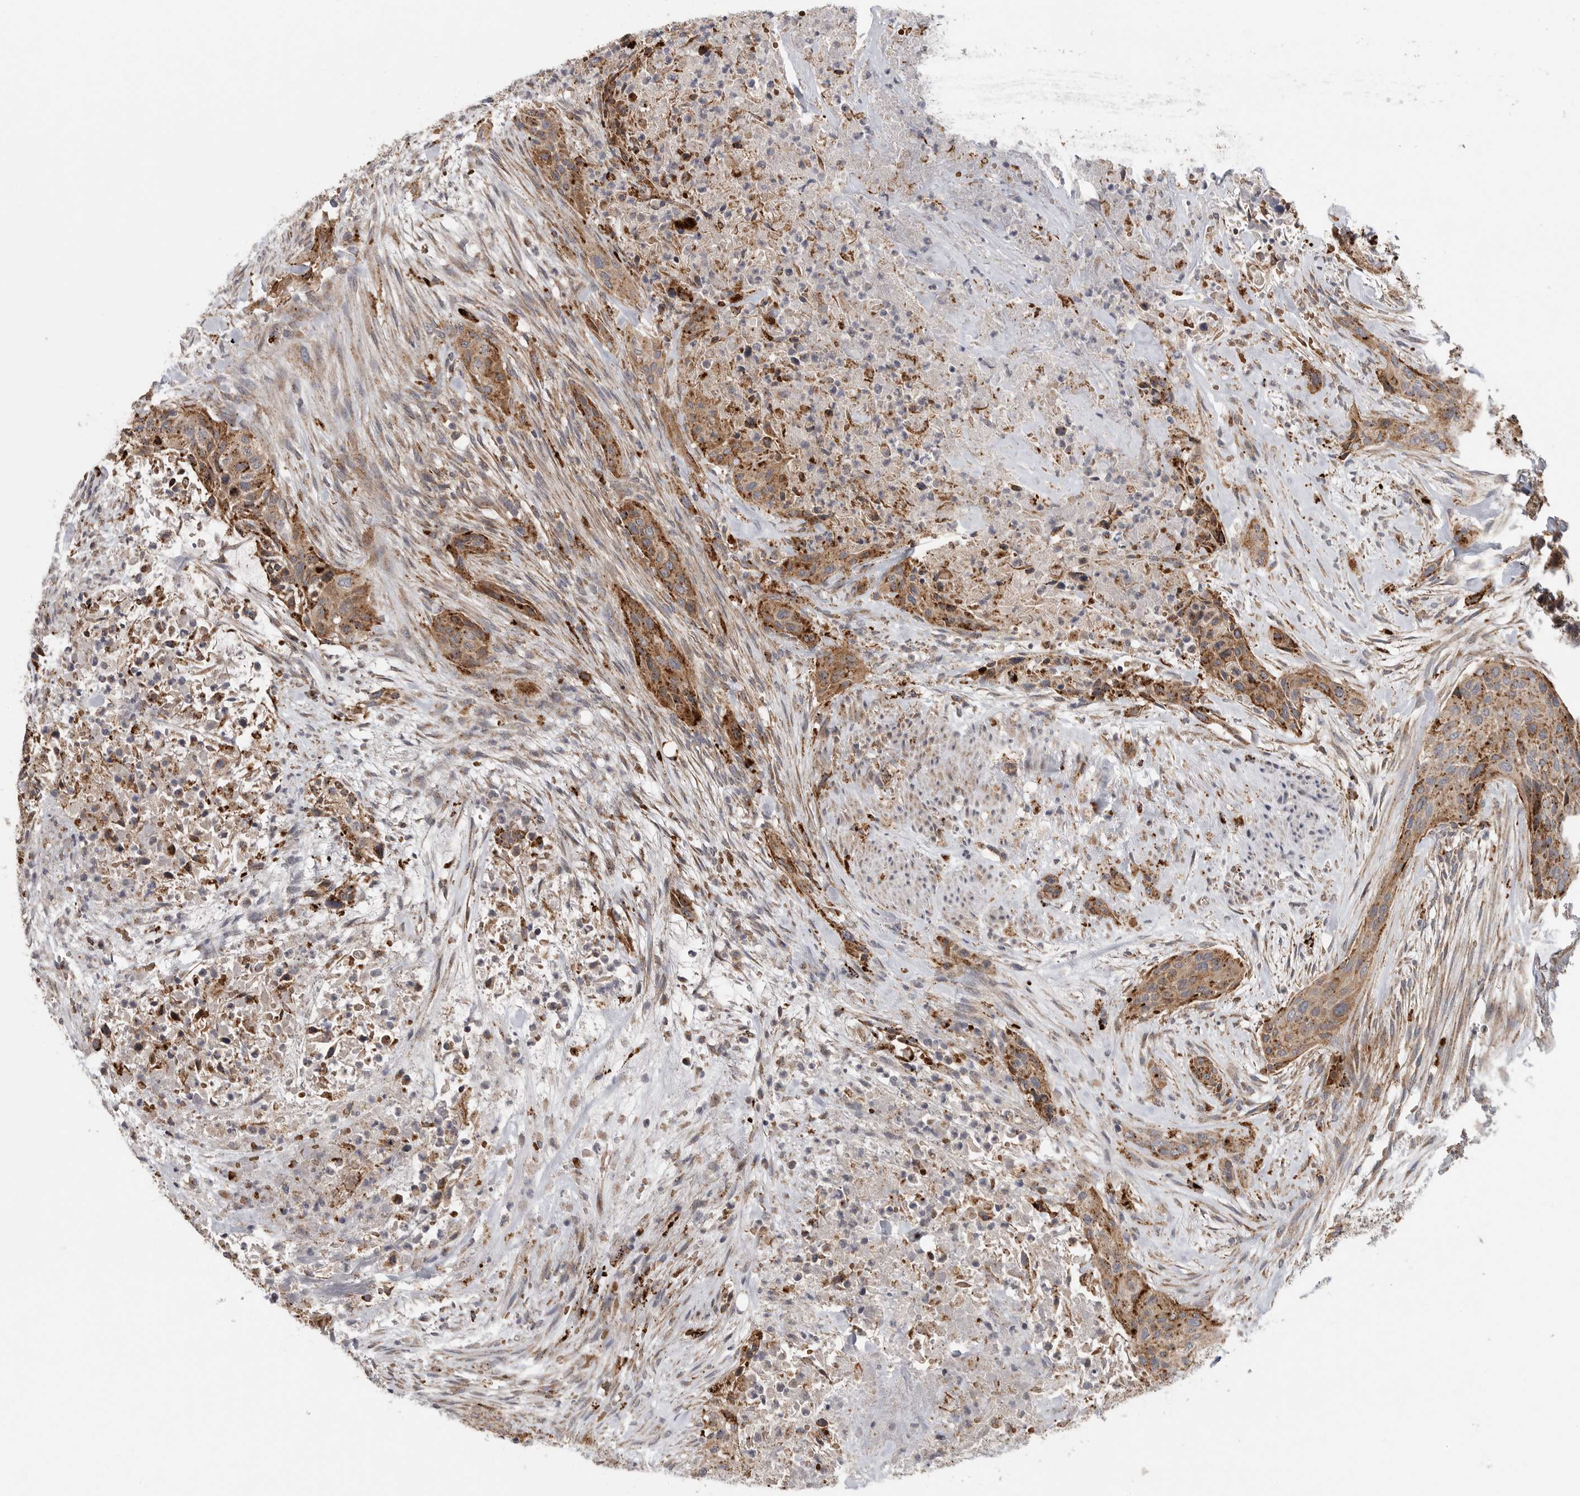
{"staining": {"intensity": "moderate", "quantity": ">75%", "location": "cytoplasmic/membranous"}, "tissue": "urothelial cancer", "cell_type": "Tumor cells", "image_type": "cancer", "snomed": [{"axis": "morphology", "description": "Urothelial carcinoma, High grade"}, {"axis": "topography", "description": "Urinary bladder"}], "caption": "Urothelial cancer stained with a protein marker exhibits moderate staining in tumor cells.", "gene": "GALNS", "patient": {"sex": "male", "age": 35}}